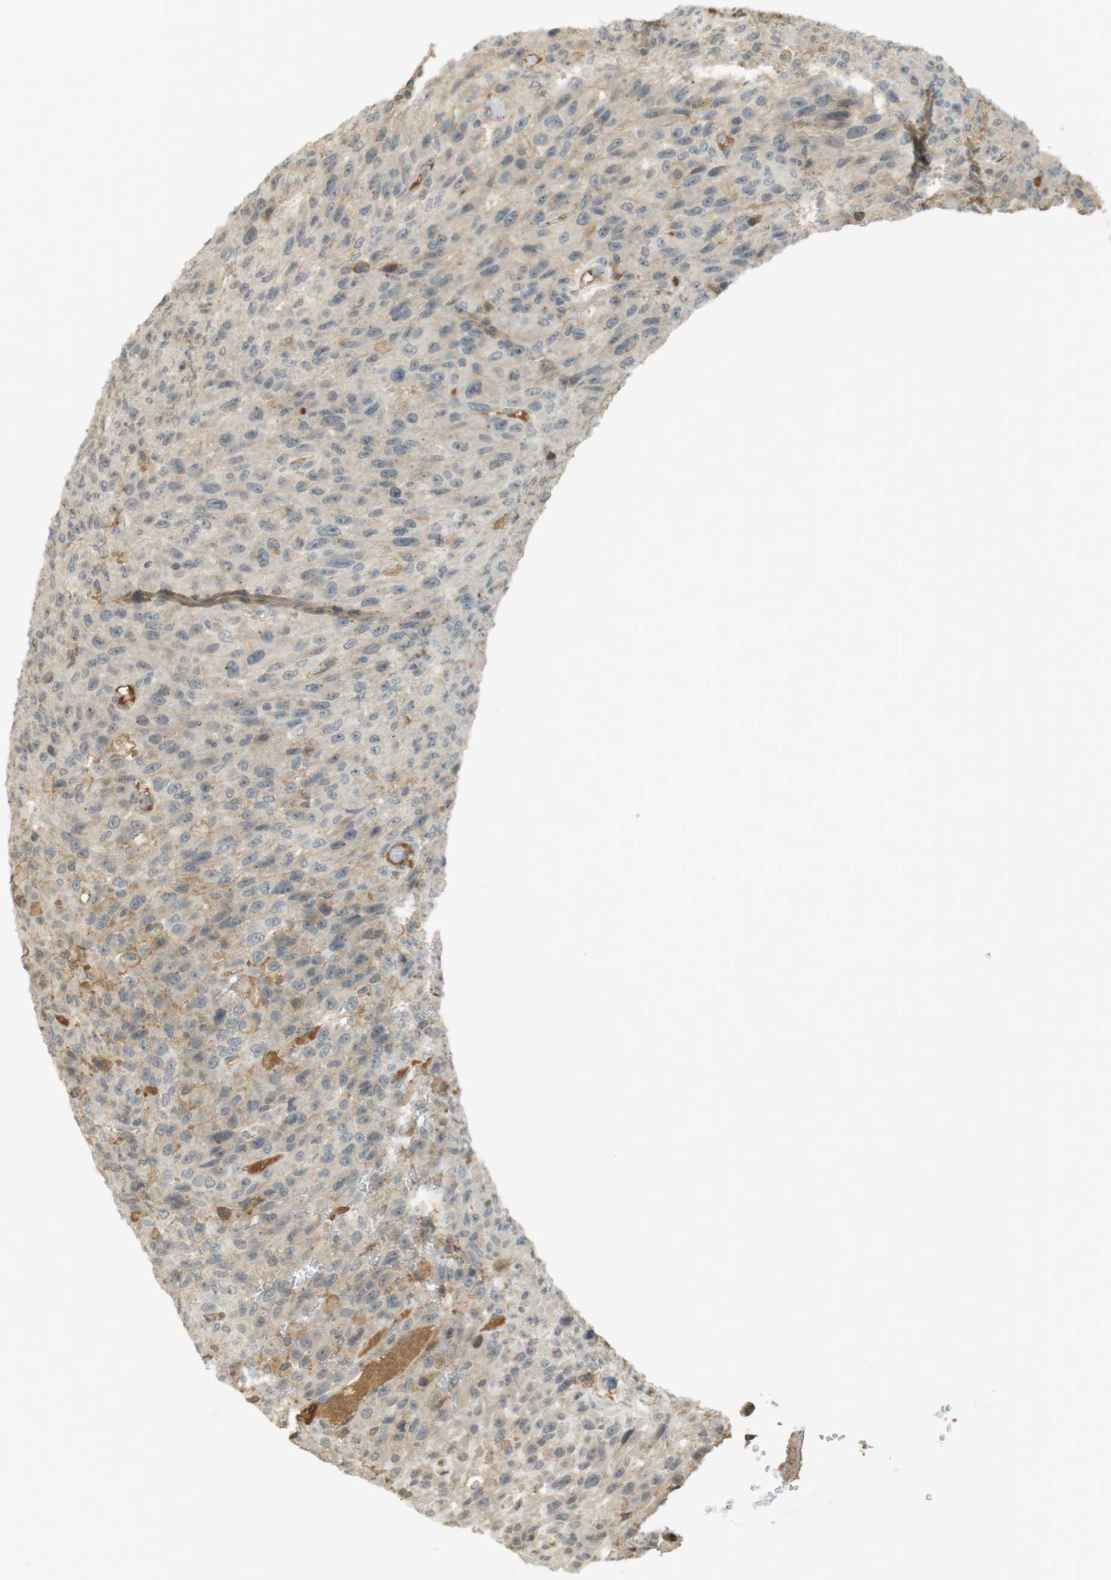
{"staining": {"intensity": "moderate", "quantity": "<25%", "location": "cytoplasmic/membranous"}, "tissue": "urothelial cancer", "cell_type": "Tumor cells", "image_type": "cancer", "snomed": [{"axis": "morphology", "description": "Urothelial carcinoma, High grade"}, {"axis": "topography", "description": "Urinary bladder"}], "caption": "Tumor cells show moderate cytoplasmic/membranous expression in approximately <25% of cells in urothelial cancer.", "gene": "SRR", "patient": {"sex": "male", "age": 66}}